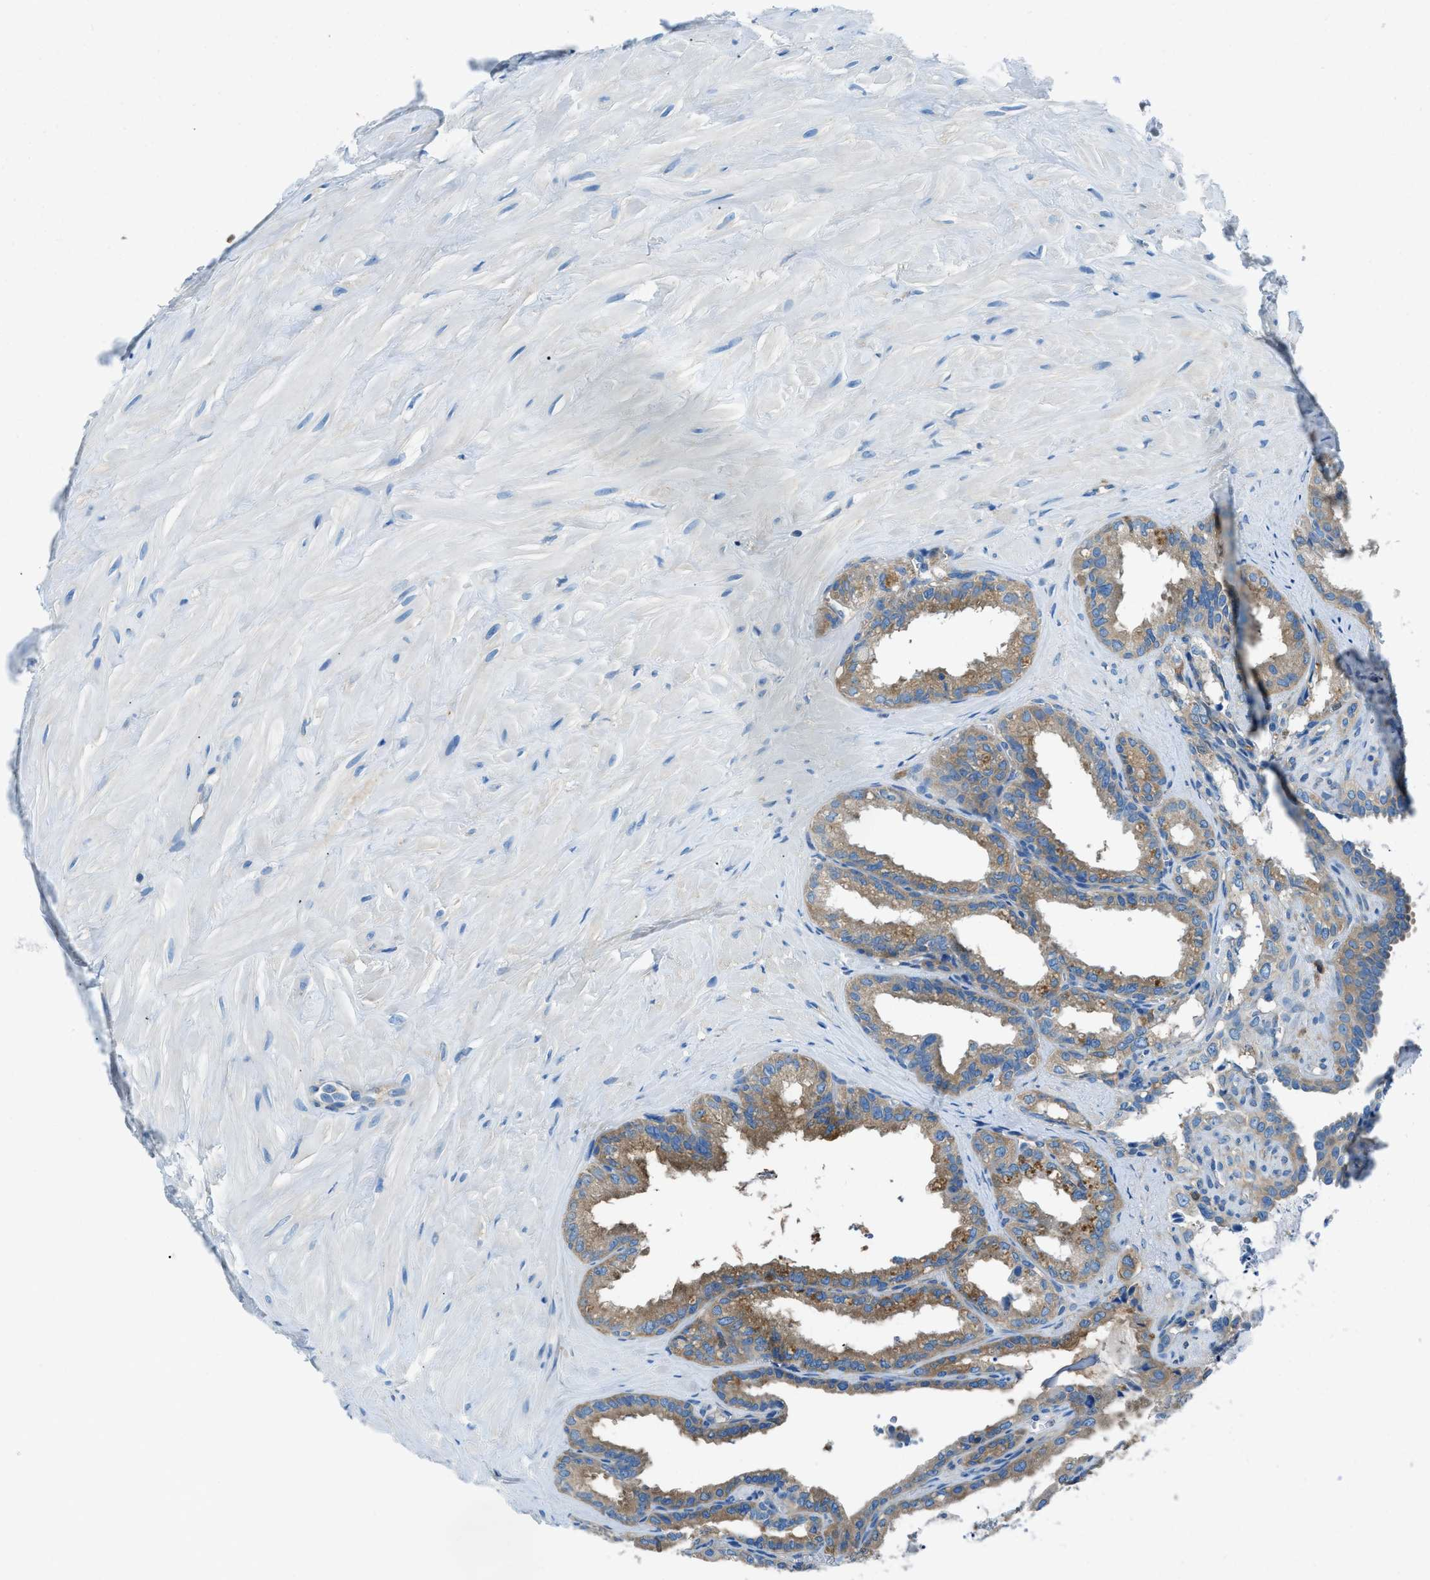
{"staining": {"intensity": "moderate", "quantity": ">75%", "location": "cytoplasmic/membranous"}, "tissue": "seminal vesicle", "cell_type": "Glandular cells", "image_type": "normal", "snomed": [{"axis": "morphology", "description": "Normal tissue, NOS"}, {"axis": "topography", "description": "Seminal veicle"}], "caption": "Seminal vesicle was stained to show a protein in brown. There is medium levels of moderate cytoplasmic/membranous expression in about >75% of glandular cells.", "gene": "SARS1", "patient": {"sex": "male", "age": 64}}